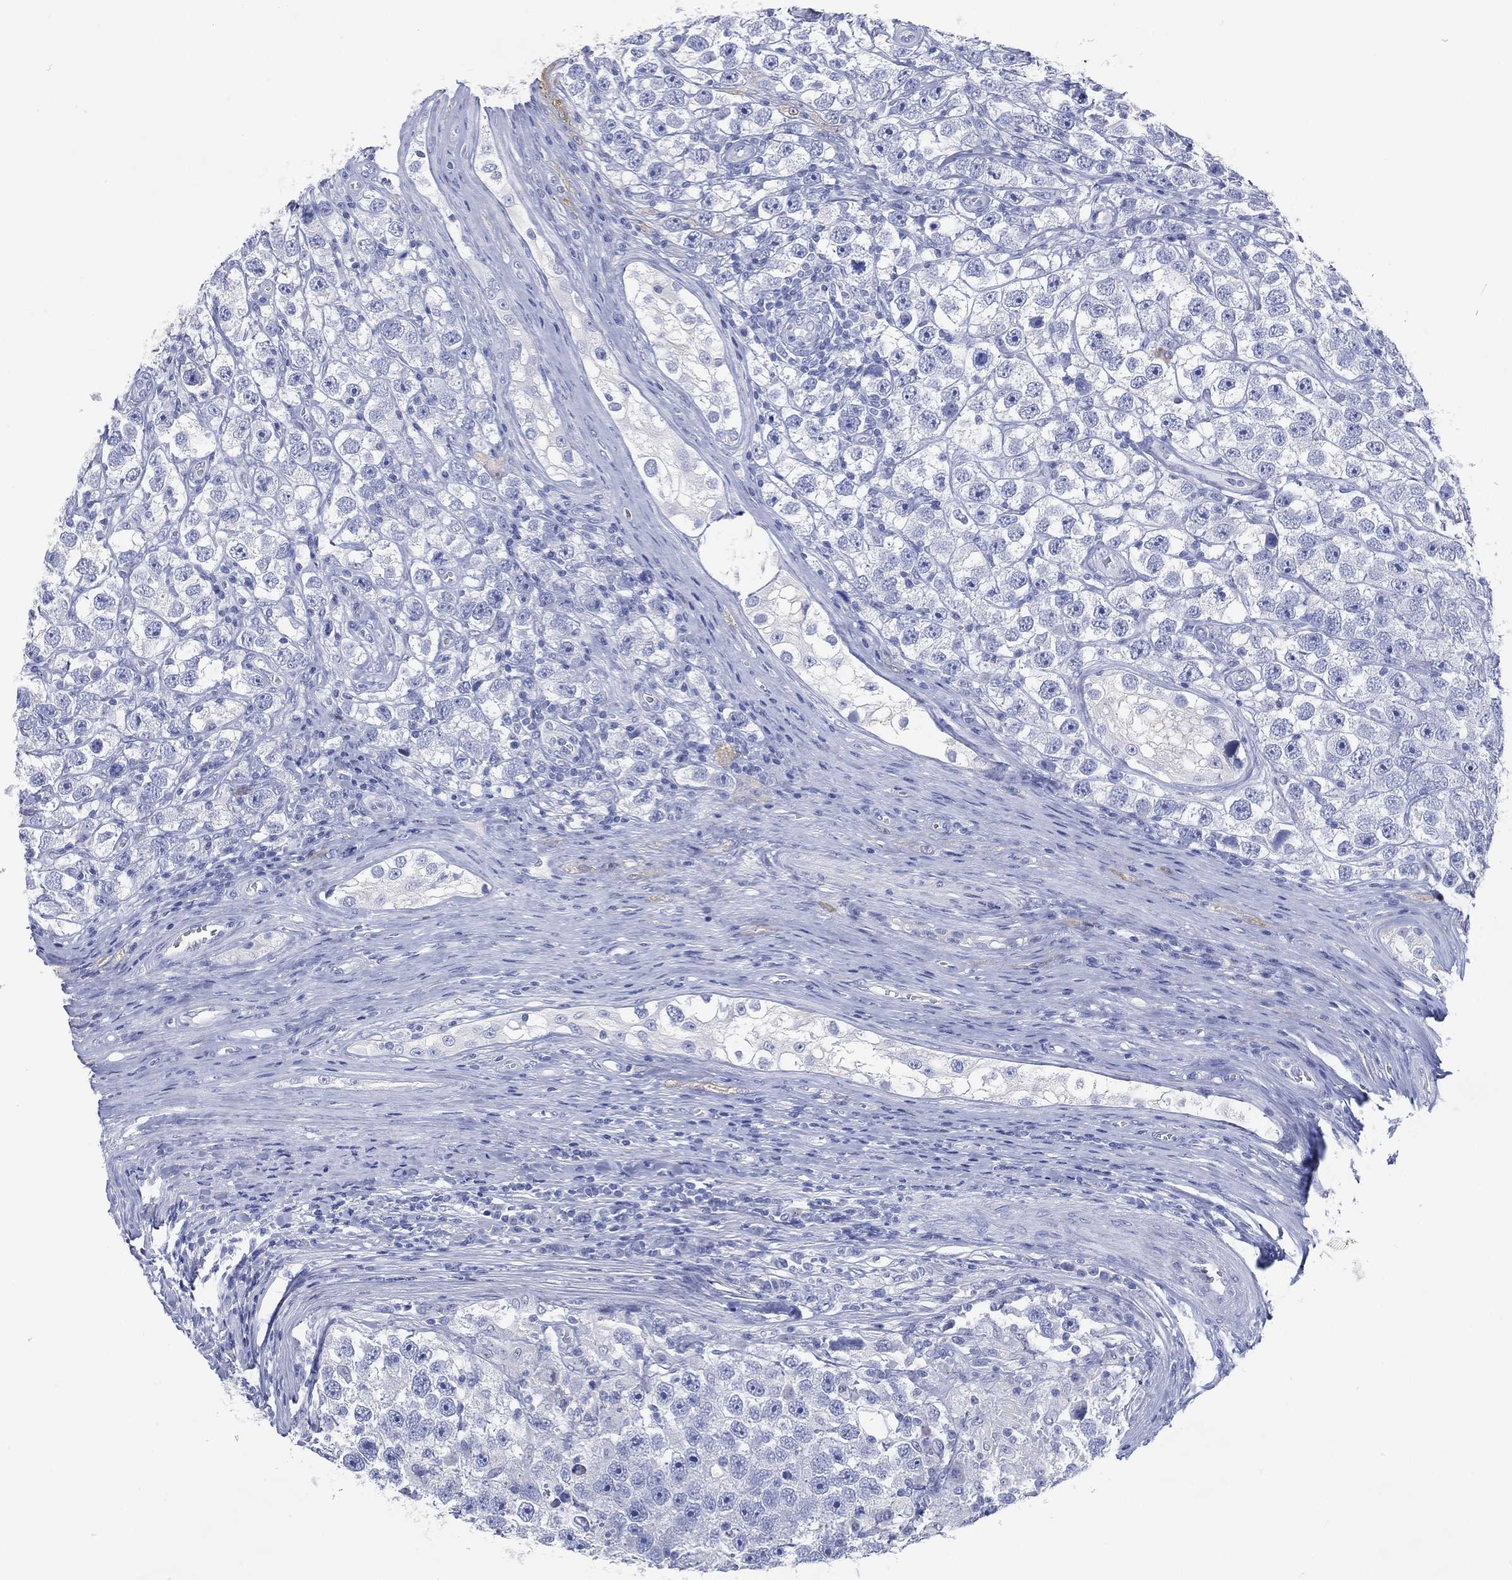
{"staining": {"intensity": "negative", "quantity": "none", "location": "none"}, "tissue": "testis cancer", "cell_type": "Tumor cells", "image_type": "cancer", "snomed": [{"axis": "morphology", "description": "Seminoma, NOS"}, {"axis": "topography", "description": "Testis"}], "caption": "Testis cancer (seminoma) was stained to show a protein in brown. There is no significant positivity in tumor cells. (IHC, brightfield microscopy, high magnification).", "gene": "FMO1", "patient": {"sex": "male", "age": 26}}